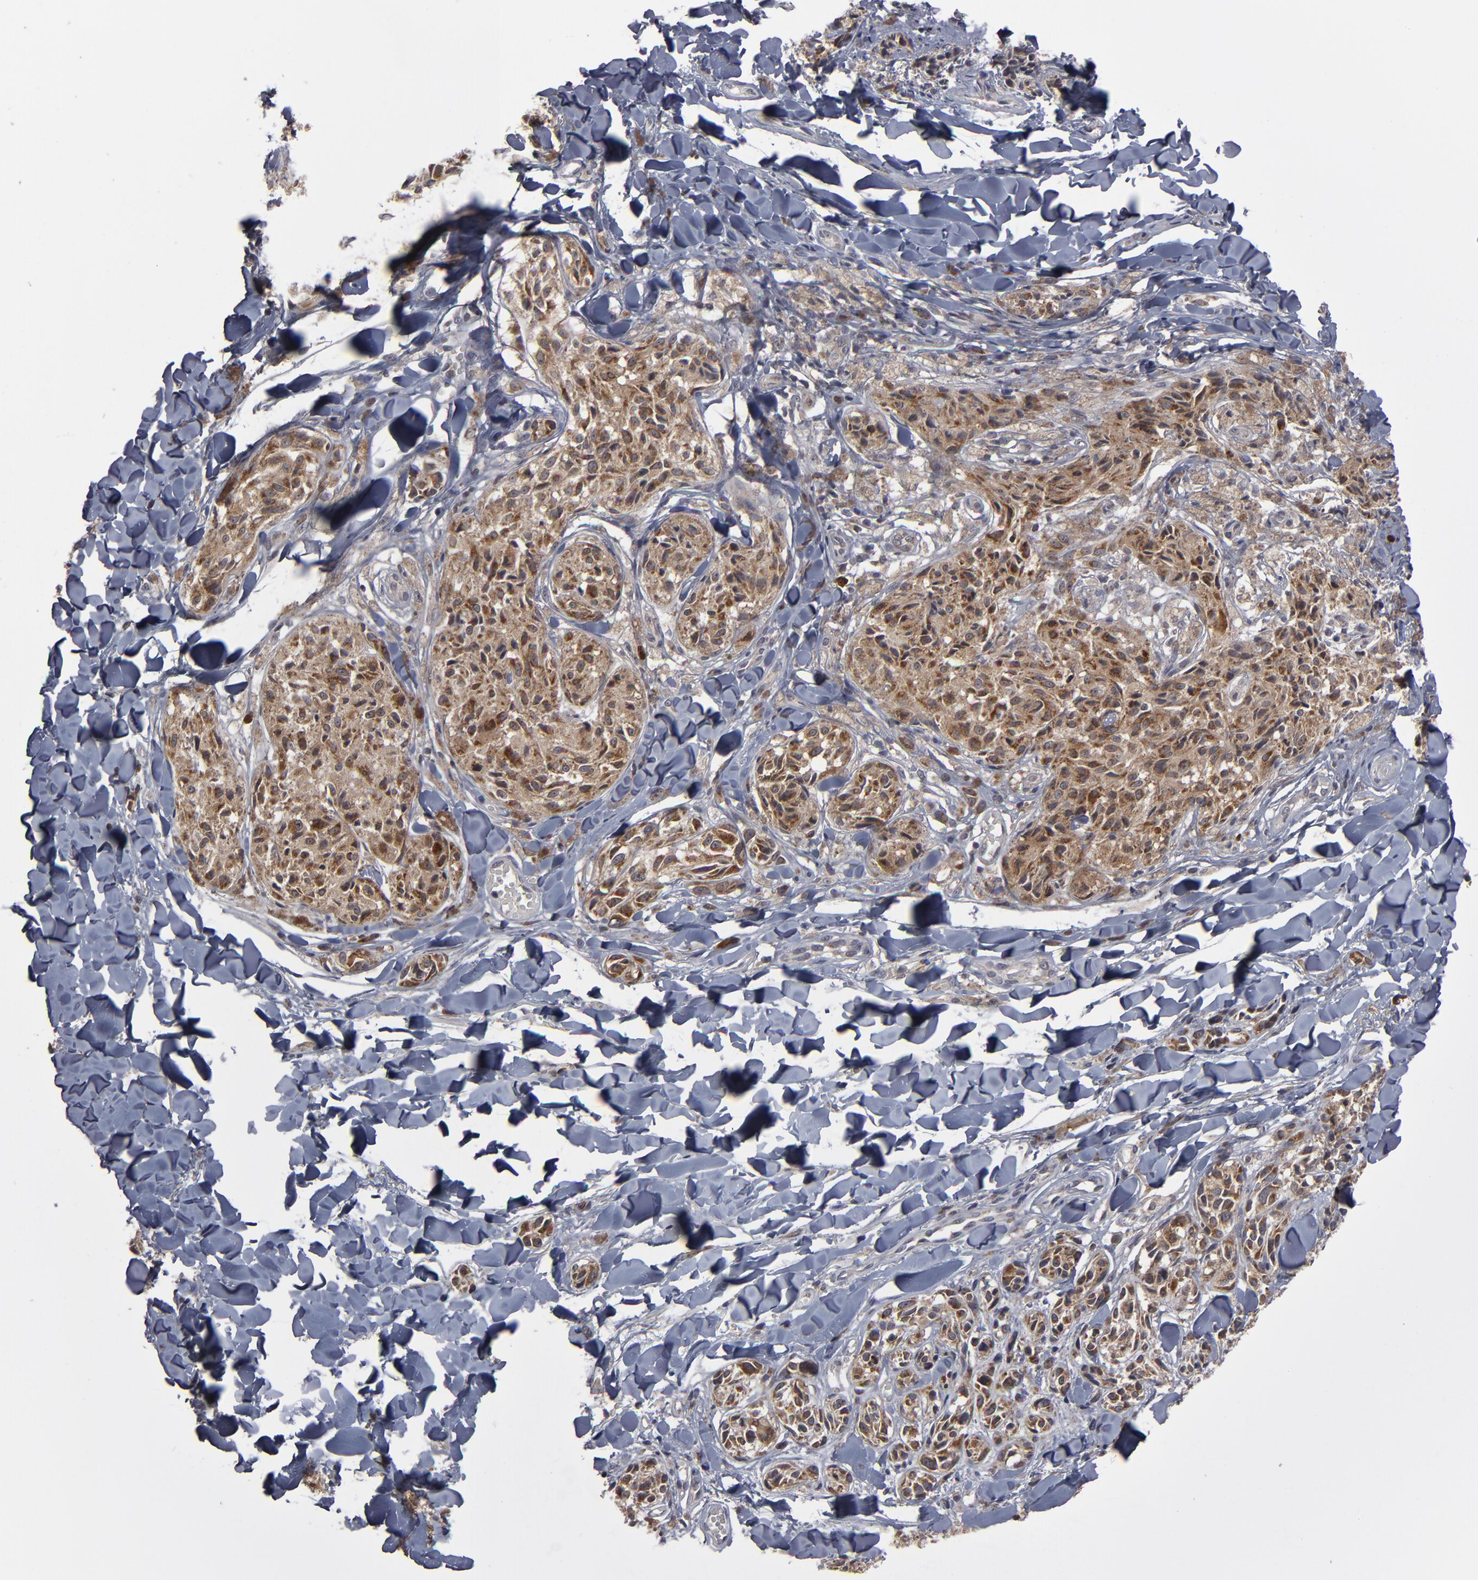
{"staining": {"intensity": "strong", "quantity": ">75%", "location": "cytoplasmic/membranous"}, "tissue": "melanoma", "cell_type": "Tumor cells", "image_type": "cancer", "snomed": [{"axis": "morphology", "description": "Malignant melanoma, Metastatic site"}, {"axis": "topography", "description": "Skin"}], "caption": "Protein analysis of malignant melanoma (metastatic site) tissue shows strong cytoplasmic/membranous positivity in approximately >75% of tumor cells.", "gene": "GLCCI1", "patient": {"sex": "female", "age": 66}}